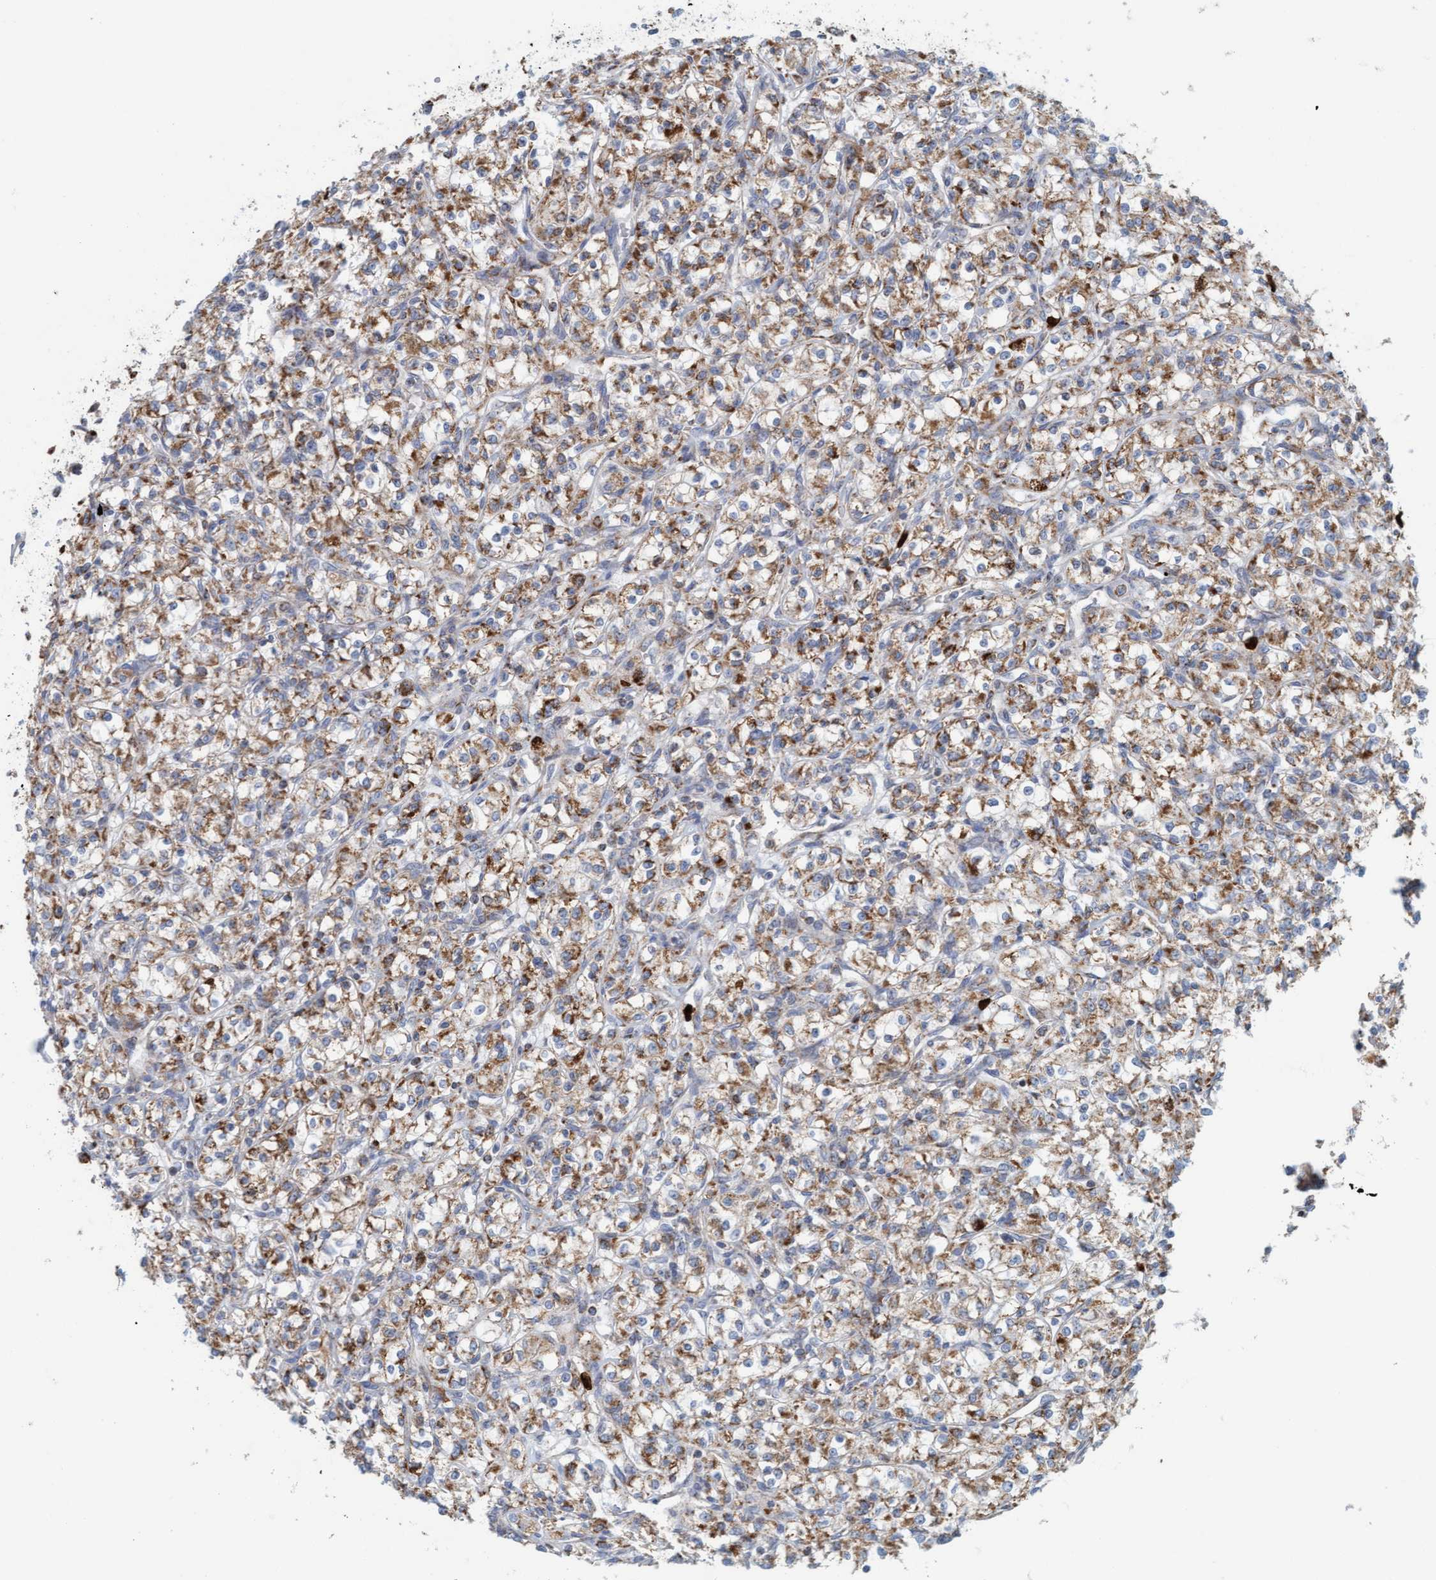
{"staining": {"intensity": "moderate", "quantity": ">75%", "location": "cytoplasmic/membranous"}, "tissue": "renal cancer", "cell_type": "Tumor cells", "image_type": "cancer", "snomed": [{"axis": "morphology", "description": "Adenocarcinoma, NOS"}, {"axis": "topography", "description": "Kidney"}], "caption": "Renal cancer was stained to show a protein in brown. There is medium levels of moderate cytoplasmic/membranous expression in approximately >75% of tumor cells. Nuclei are stained in blue.", "gene": "B9D1", "patient": {"sex": "male", "age": 77}}